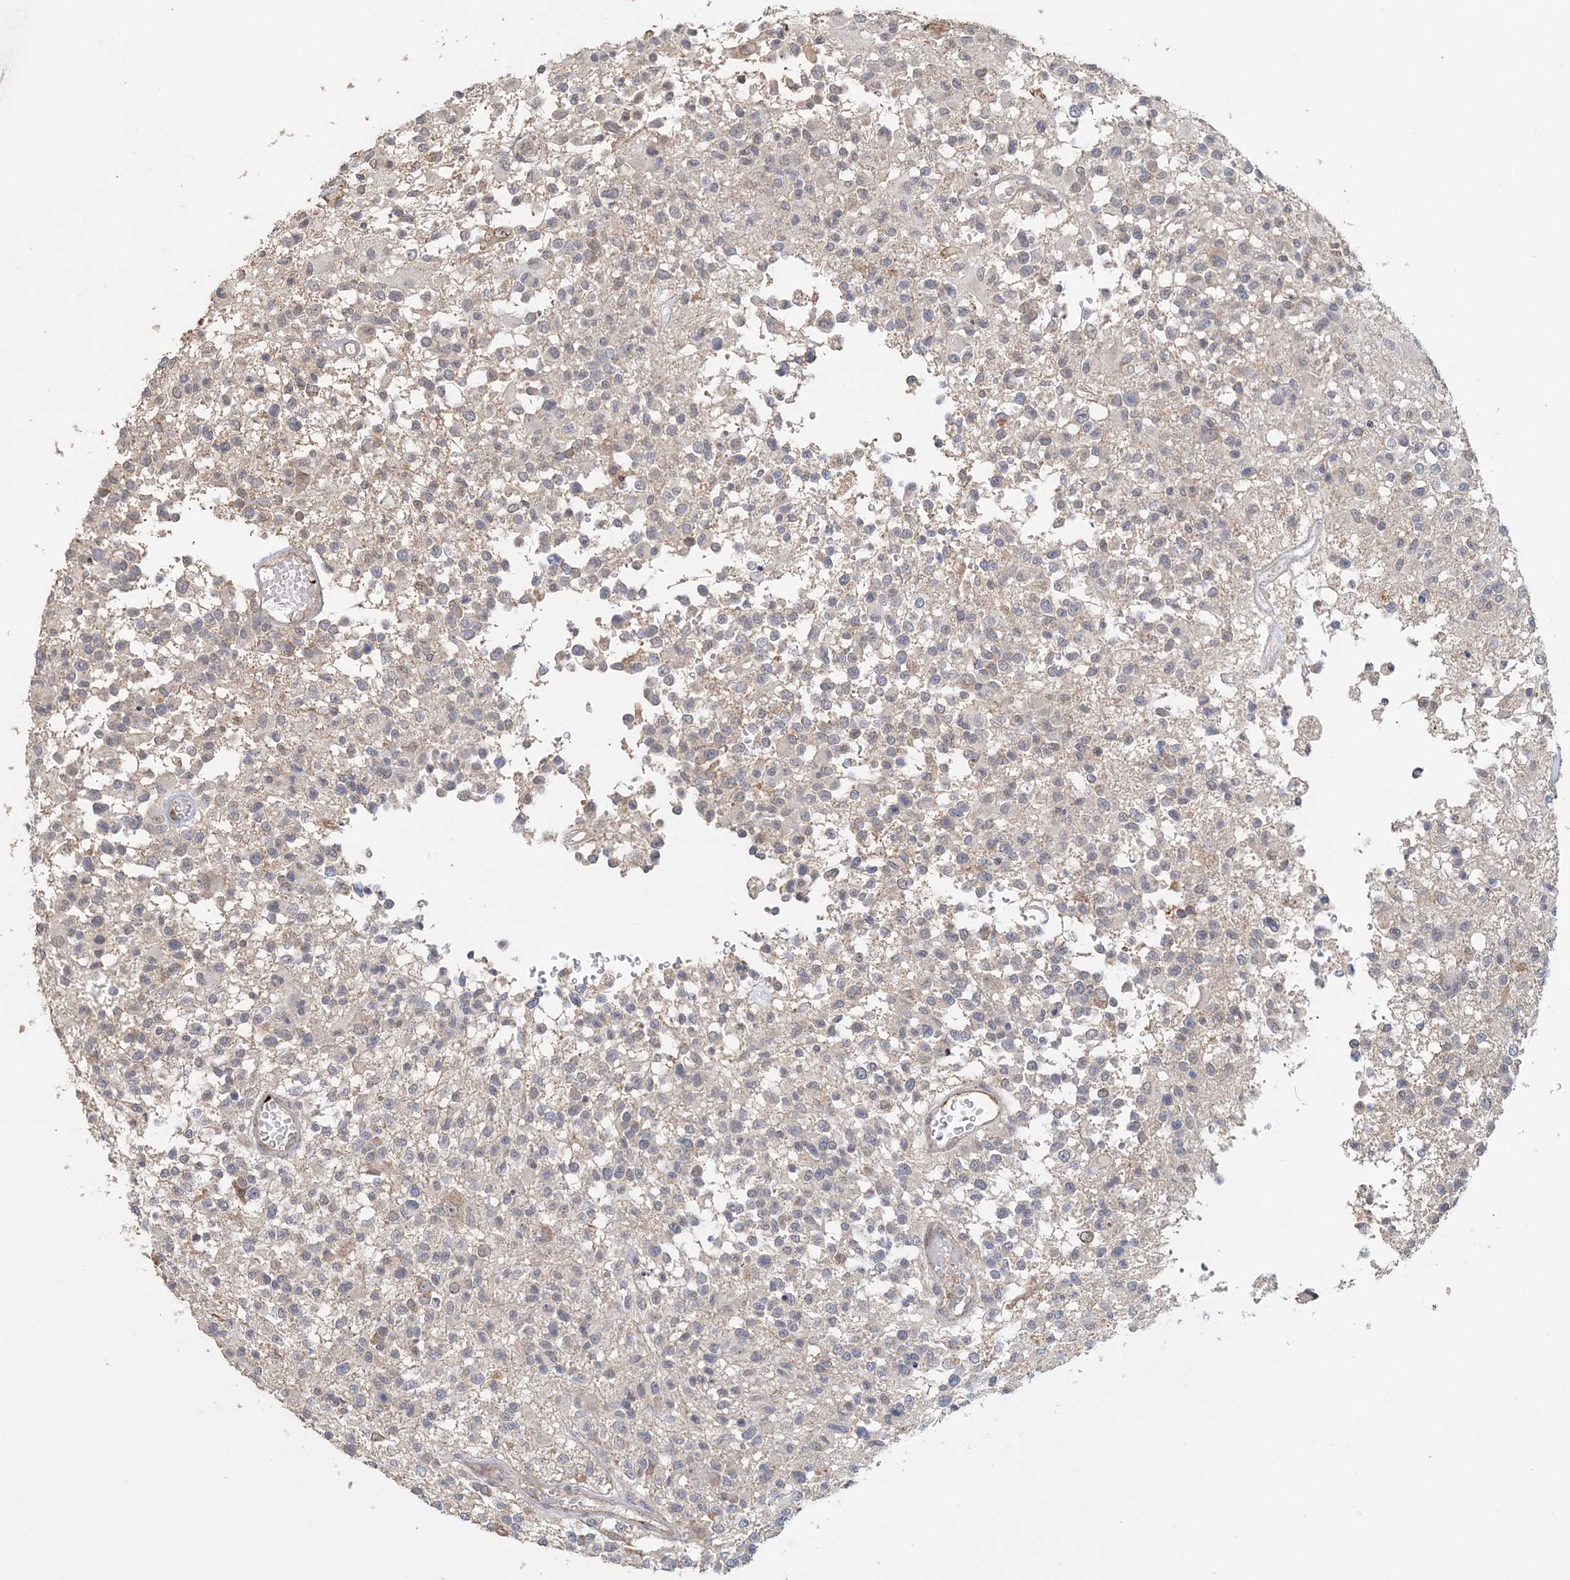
{"staining": {"intensity": "negative", "quantity": "none", "location": "none"}, "tissue": "glioma", "cell_type": "Tumor cells", "image_type": "cancer", "snomed": [{"axis": "morphology", "description": "Glioma, malignant, High grade"}, {"axis": "morphology", "description": "Glioblastoma, NOS"}, {"axis": "topography", "description": "Brain"}], "caption": "DAB (3,3'-diaminobenzidine) immunohistochemical staining of glioblastoma demonstrates no significant expression in tumor cells.", "gene": "FBXO38", "patient": {"sex": "male", "age": 60}}